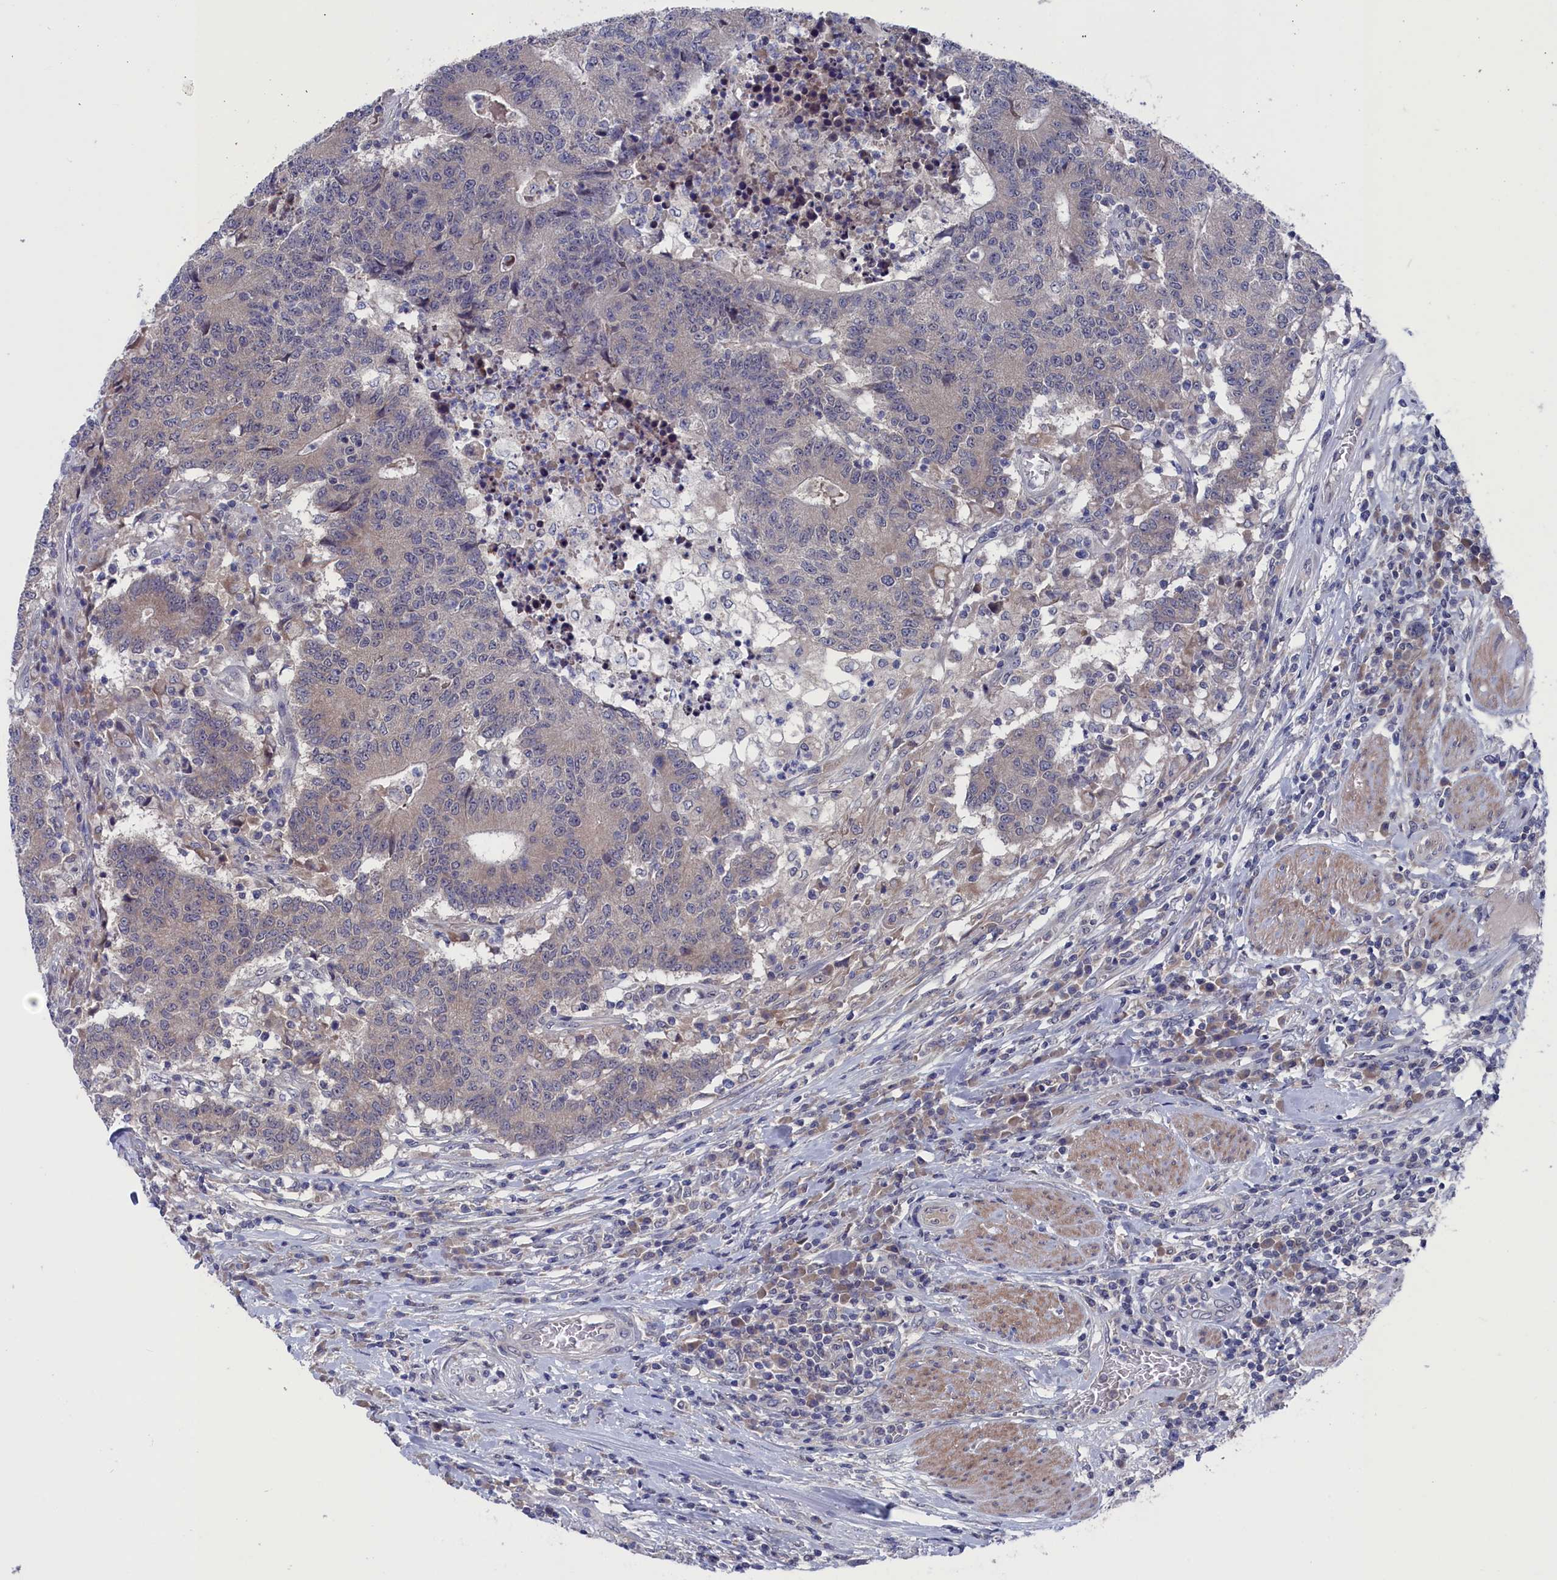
{"staining": {"intensity": "weak", "quantity": "25%-75%", "location": "cytoplasmic/membranous"}, "tissue": "colorectal cancer", "cell_type": "Tumor cells", "image_type": "cancer", "snomed": [{"axis": "morphology", "description": "Adenocarcinoma, NOS"}, {"axis": "topography", "description": "Colon"}], "caption": "About 25%-75% of tumor cells in human adenocarcinoma (colorectal) show weak cytoplasmic/membranous protein positivity as visualized by brown immunohistochemical staining.", "gene": "SPATA13", "patient": {"sex": "female", "age": 75}}